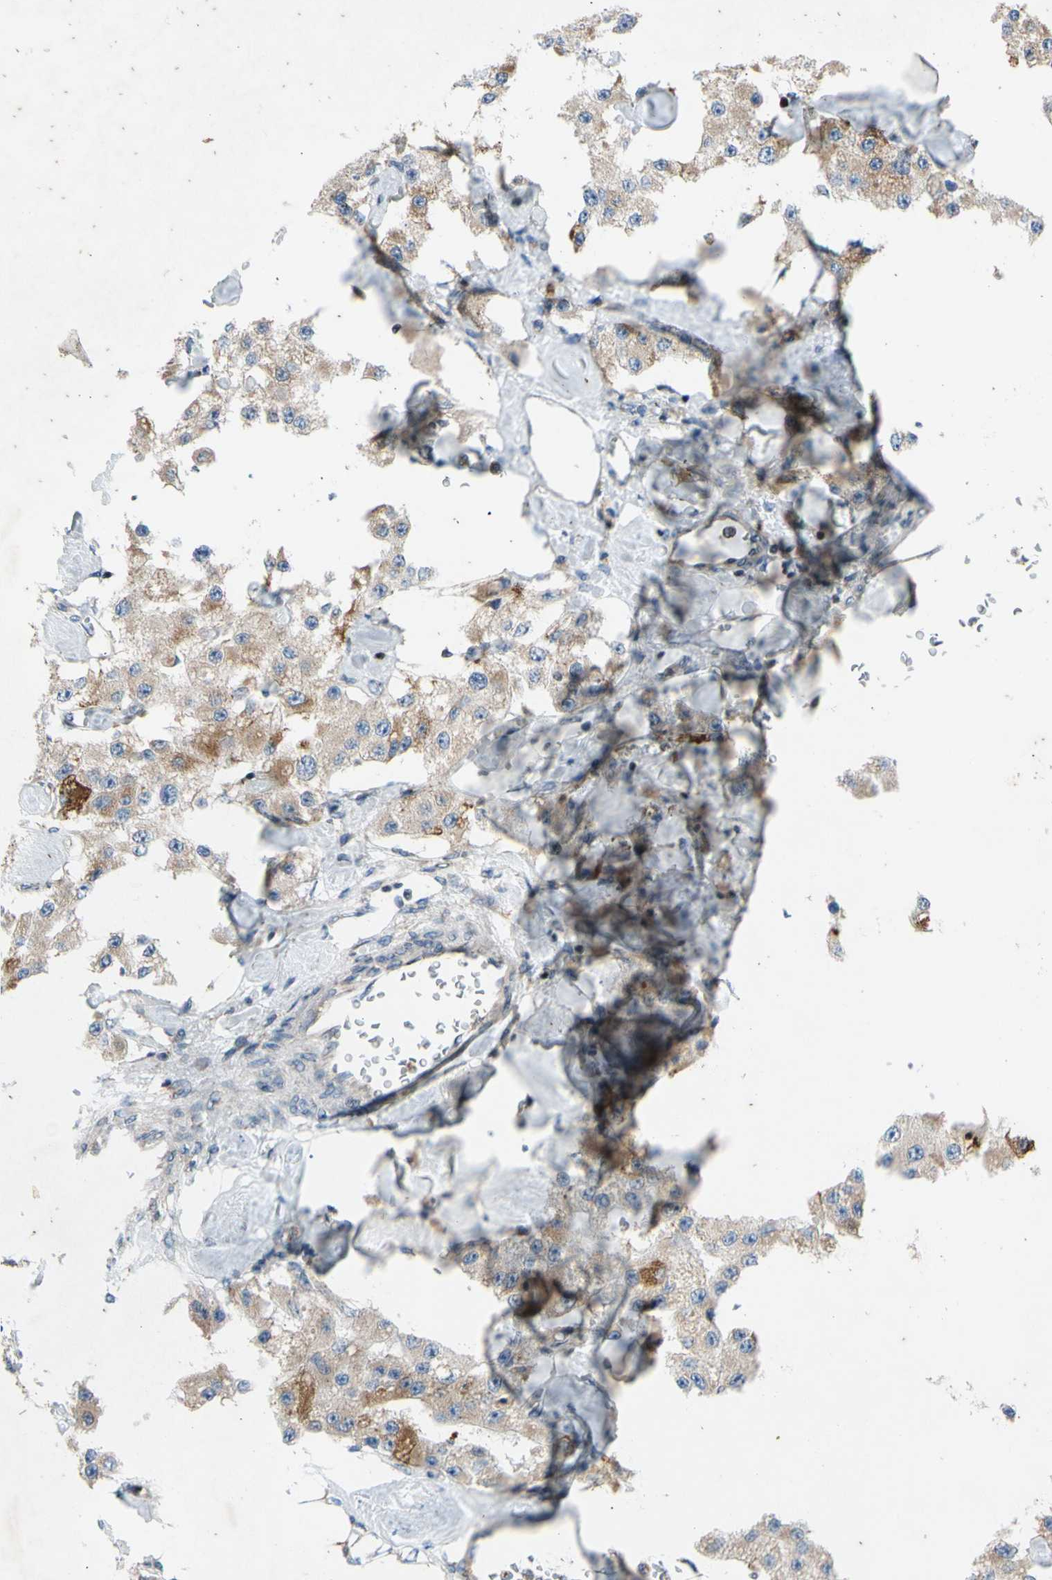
{"staining": {"intensity": "weak", "quantity": ">75%", "location": "cytoplasmic/membranous"}, "tissue": "carcinoid", "cell_type": "Tumor cells", "image_type": "cancer", "snomed": [{"axis": "morphology", "description": "Carcinoid, malignant, NOS"}, {"axis": "topography", "description": "Pancreas"}], "caption": "Immunohistochemistry of carcinoid demonstrates low levels of weak cytoplasmic/membranous staining in approximately >75% of tumor cells.", "gene": "TBX21", "patient": {"sex": "male", "age": 41}}